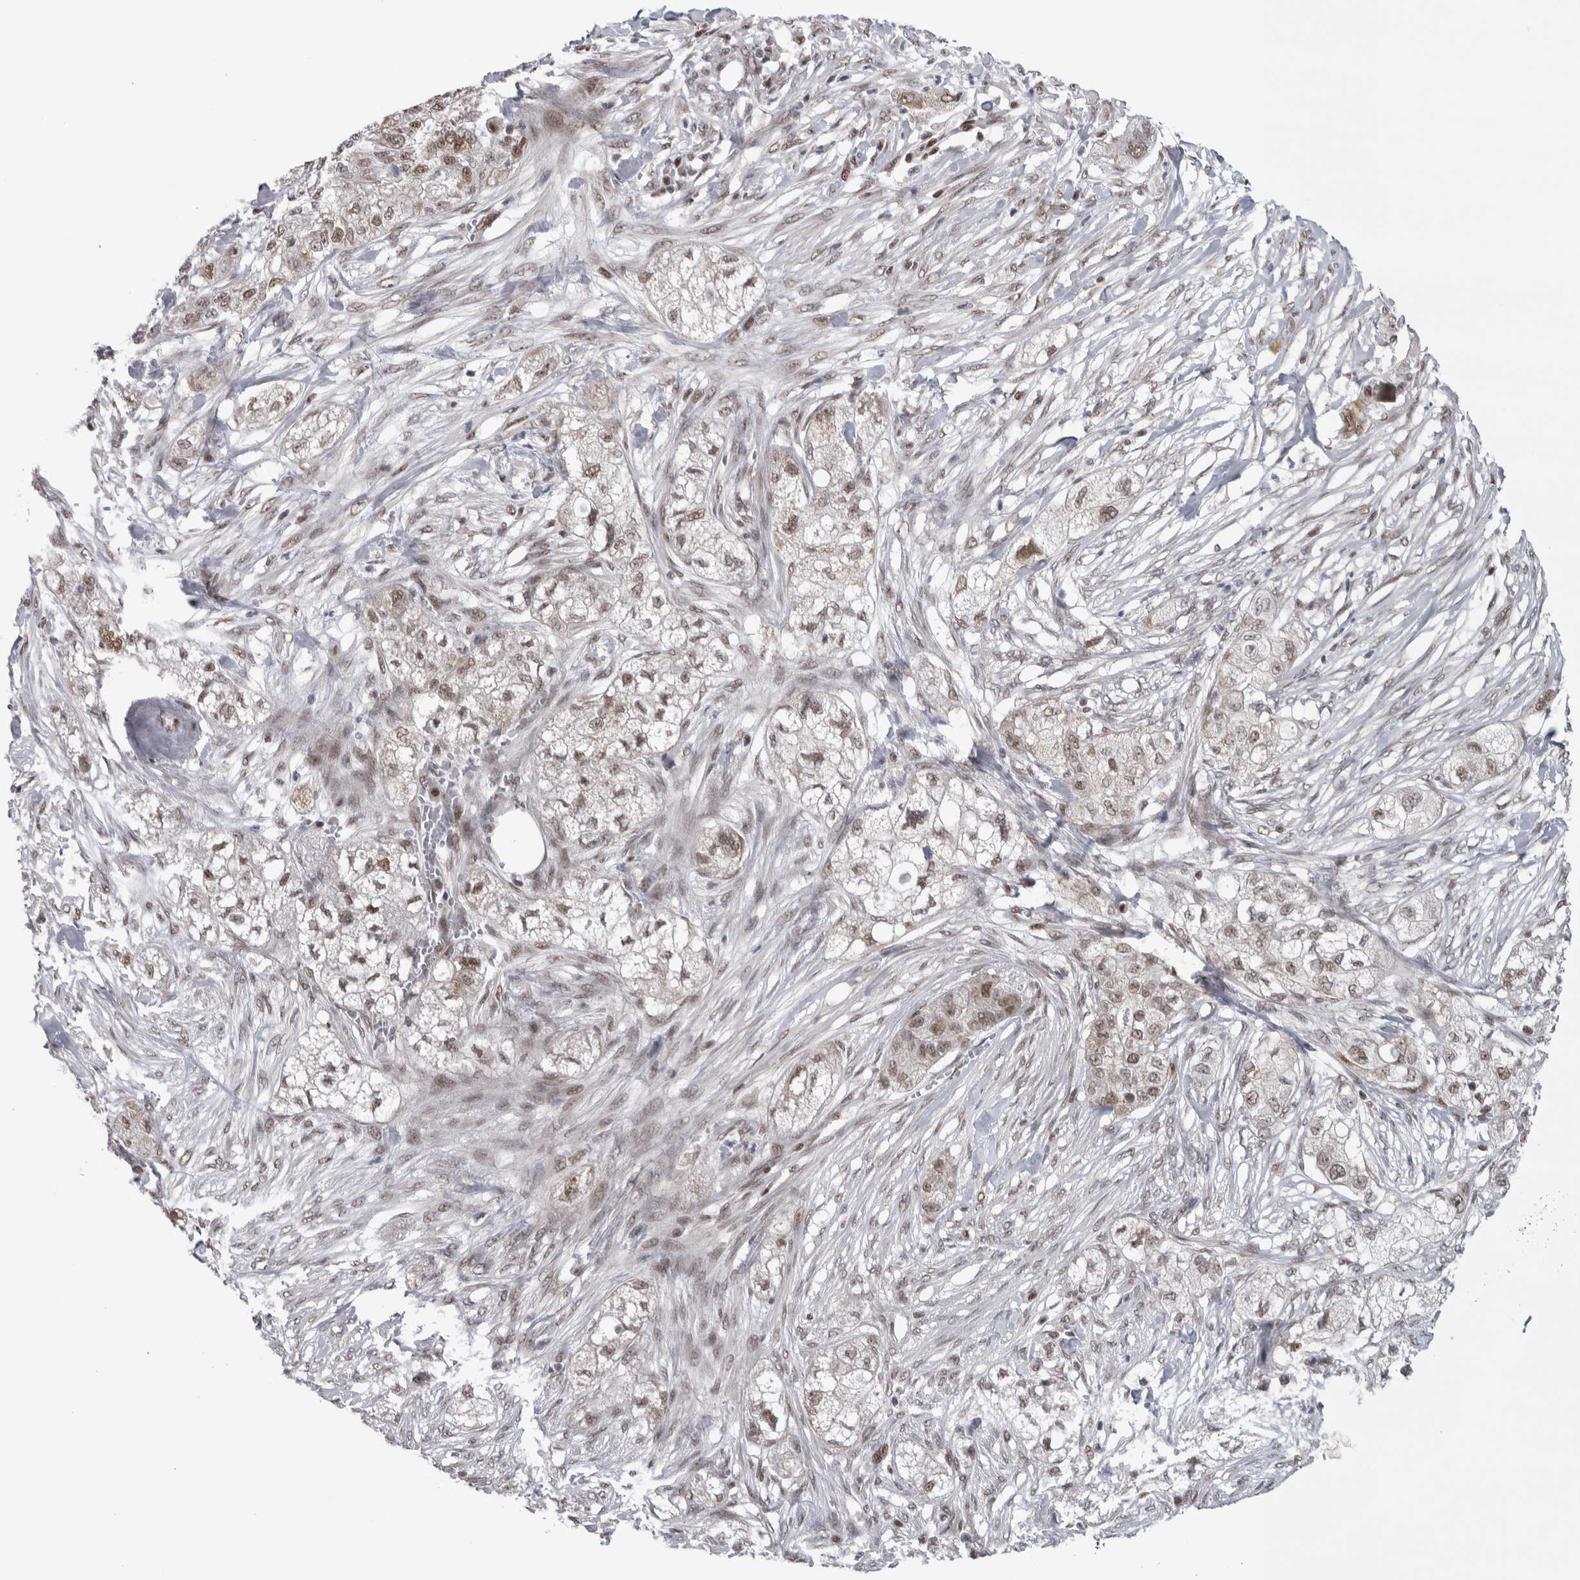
{"staining": {"intensity": "moderate", "quantity": "25%-75%", "location": "nuclear"}, "tissue": "pancreatic cancer", "cell_type": "Tumor cells", "image_type": "cancer", "snomed": [{"axis": "morphology", "description": "Adenocarcinoma, NOS"}, {"axis": "topography", "description": "Pancreas"}], "caption": "Immunohistochemical staining of human pancreatic cancer (adenocarcinoma) displays moderate nuclear protein expression in approximately 25%-75% of tumor cells.", "gene": "HEXIM2", "patient": {"sex": "female", "age": 78}}